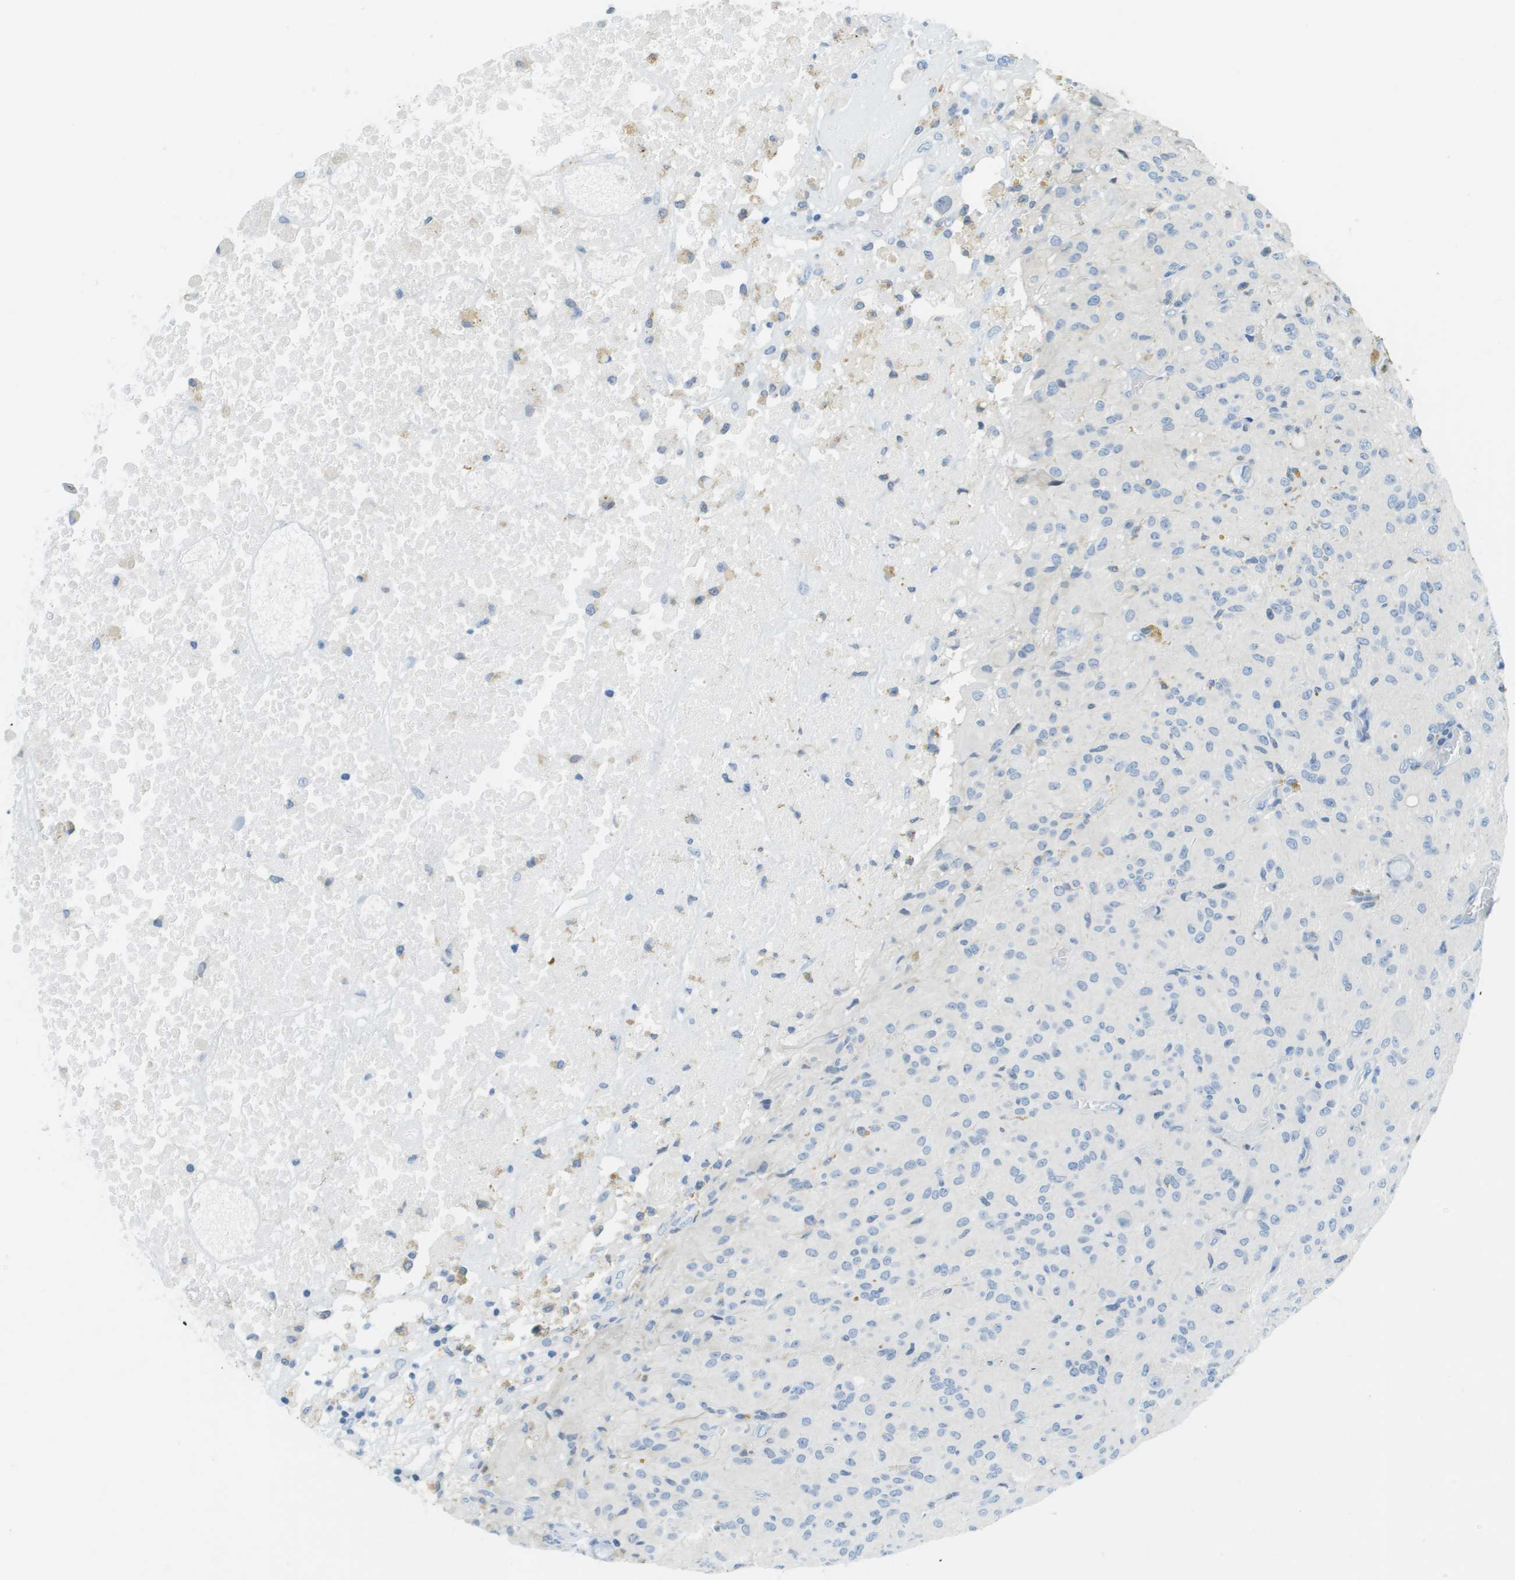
{"staining": {"intensity": "negative", "quantity": "none", "location": "none"}, "tissue": "glioma", "cell_type": "Tumor cells", "image_type": "cancer", "snomed": [{"axis": "morphology", "description": "Glioma, malignant, High grade"}, {"axis": "topography", "description": "Brain"}], "caption": "Immunohistochemistry of human malignant glioma (high-grade) shows no staining in tumor cells. (Immunohistochemistry (ihc), brightfield microscopy, high magnification).", "gene": "CDHR2", "patient": {"sex": "female", "age": 59}}